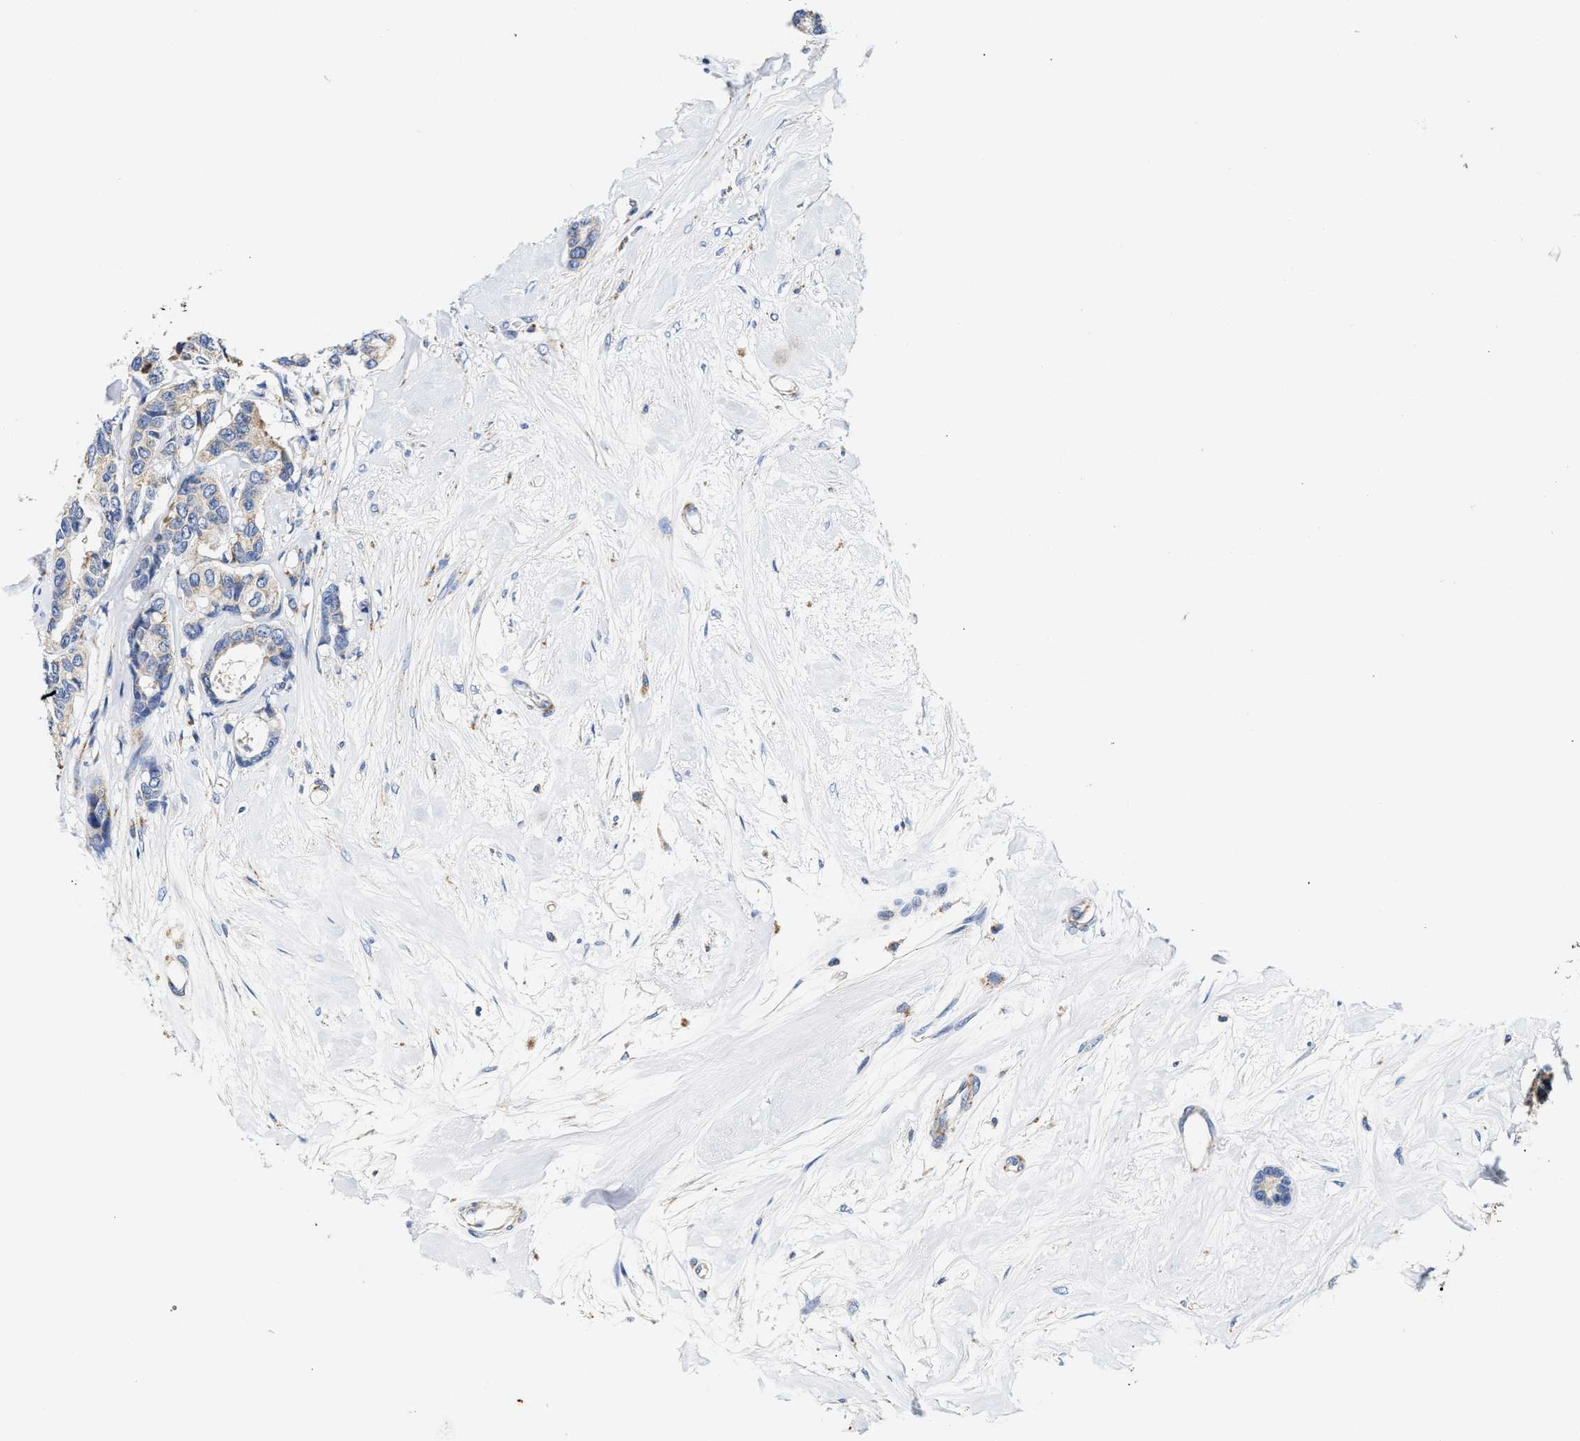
{"staining": {"intensity": "weak", "quantity": "25%-75%", "location": "cytoplasmic/membranous"}, "tissue": "breast cancer", "cell_type": "Tumor cells", "image_type": "cancer", "snomed": [{"axis": "morphology", "description": "Duct carcinoma"}, {"axis": "topography", "description": "Breast"}], "caption": "An image of human intraductal carcinoma (breast) stained for a protein displays weak cytoplasmic/membranous brown staining in tumor cells.", "gene": "ACADVL", "patient": {"sex": "female", "age": 87}}